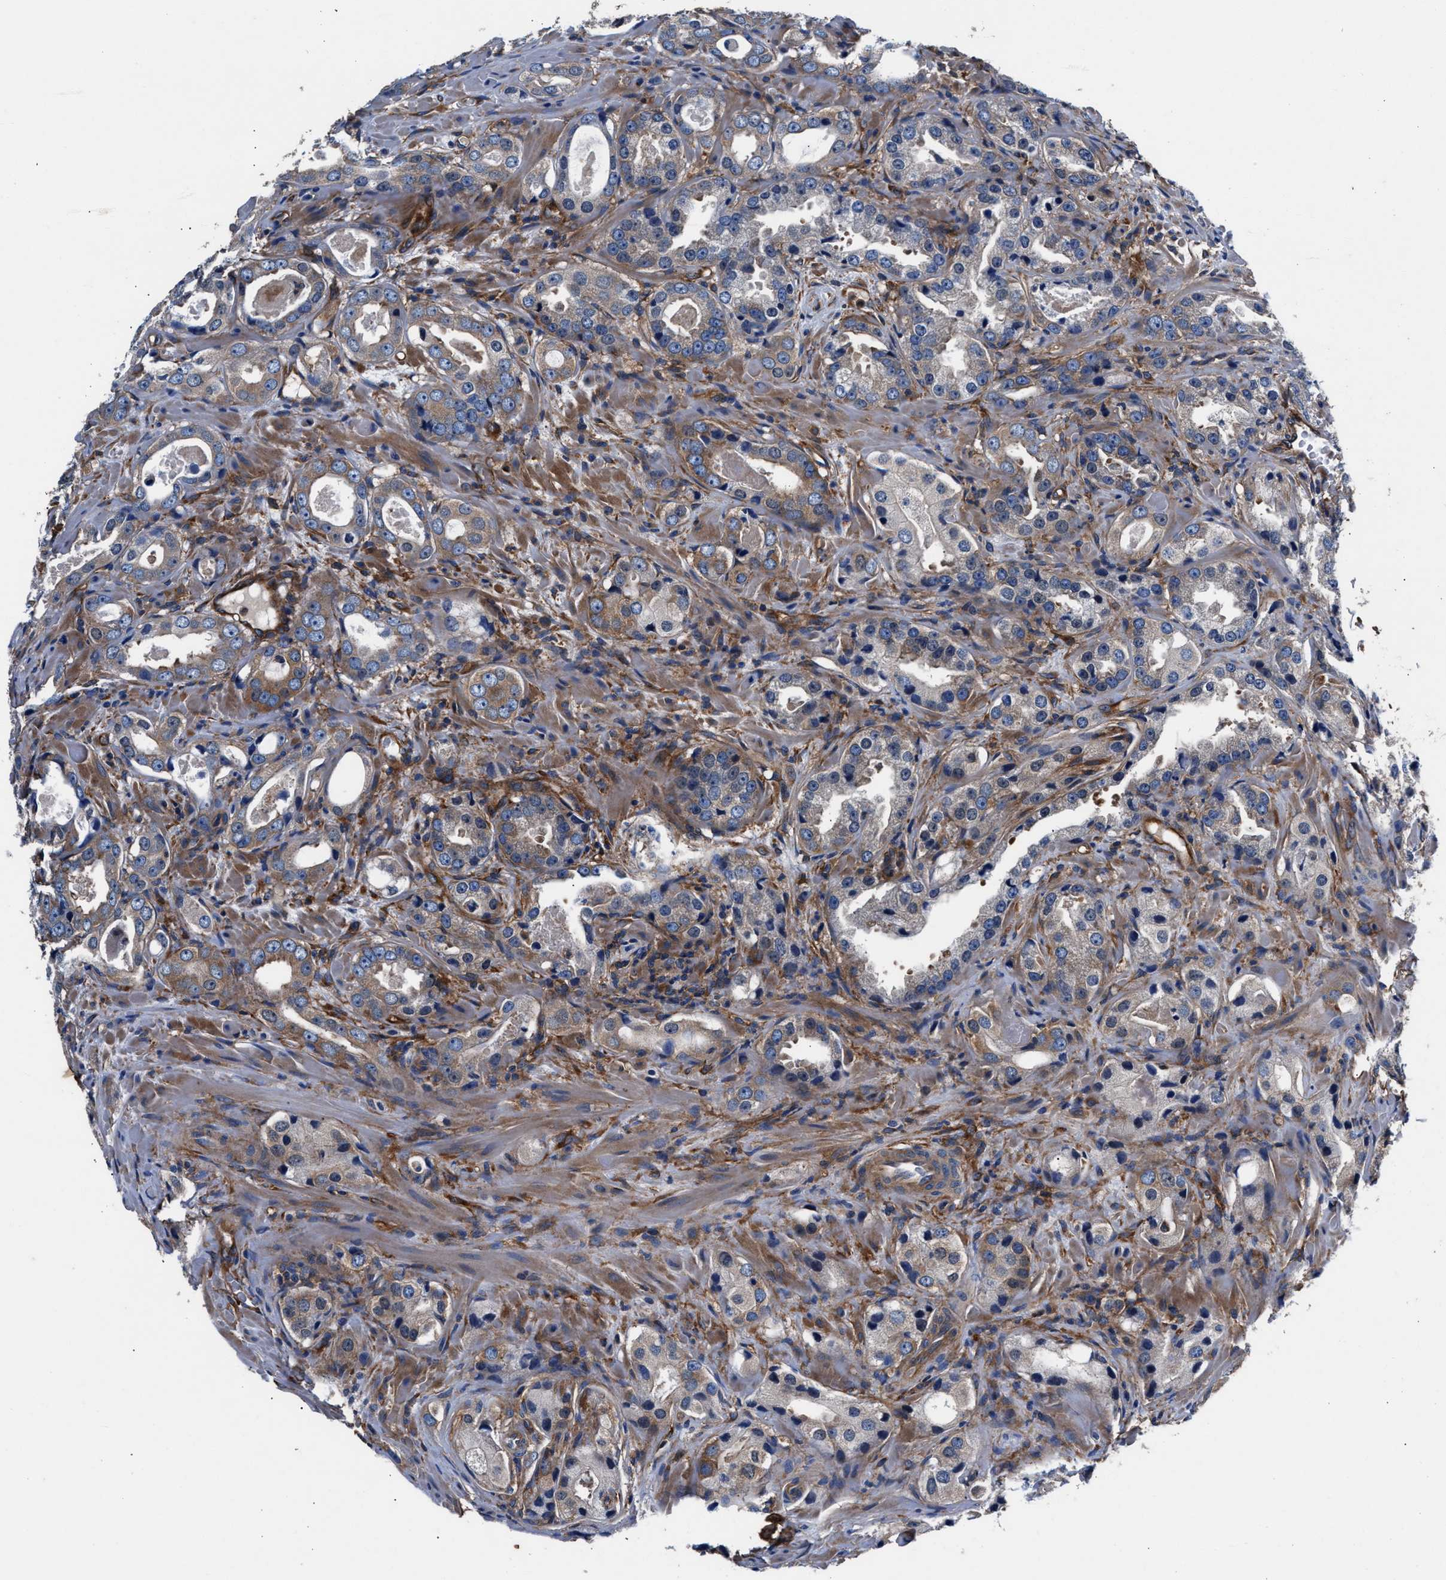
{"staining": {"intensity": "moderate", "quantity": "<25%", "location": "cytoplasmic/membranous"}, "tissue": "prostate cancer", "cell_type": "Tumor cells", "image_type": "cancer", "snomed": [{"axis": "morphology", "description": "Adenocarcinoma, High grade"}, {"axis": "topography", "description": "Prostate"}], "caption": "Moderate cytoplasmic/membranous positivity is appreciated in about <25% of tumor cells in prostate cancer.", "gene": "SH3GL1", "patient": {"sex": "male", "age": 63}}